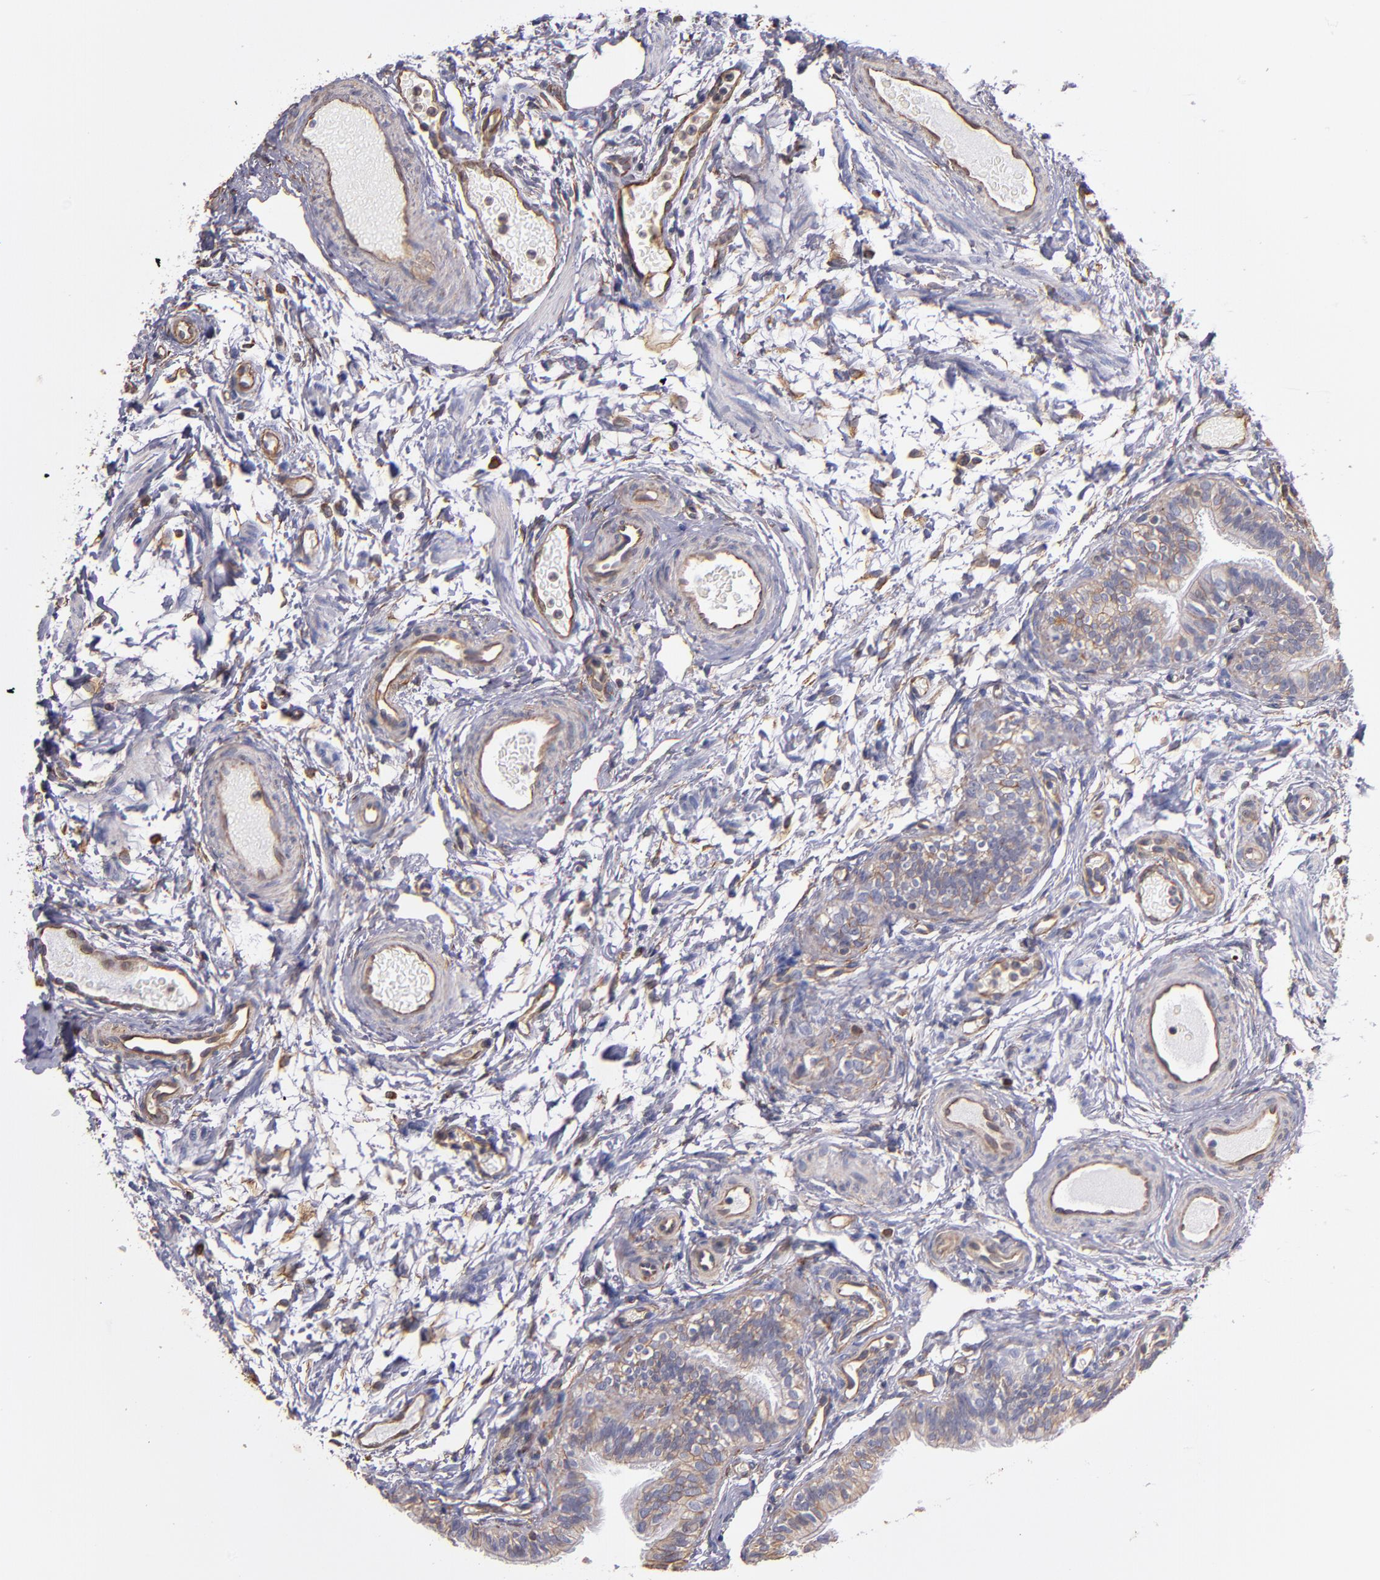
{"staining": {"intensity": "weak", "quantity": "25%-75%", "location": "cytoplasmic/membranous"}, "tissue": "fallopian tube", "cell_type": "Glandular cells", "image_type": "normal", "snomed": [{"axis": "morphology", "description": "Normal tissue, NOS"}, {"axis": "morphology", "description": "Dermoid, NOS"}, {"axis": "topography", "description": "Fallopian tube"}], "caption": "An image of human fallopian tube stained for a protein demonstrates weak cytoplasmic/membranous brown staining in glandular cells. (Brightfield microscopy of DAB IHC at high magnification).", "gene": "ABCC1", "patient": {"sex": "female", "age": 33}}